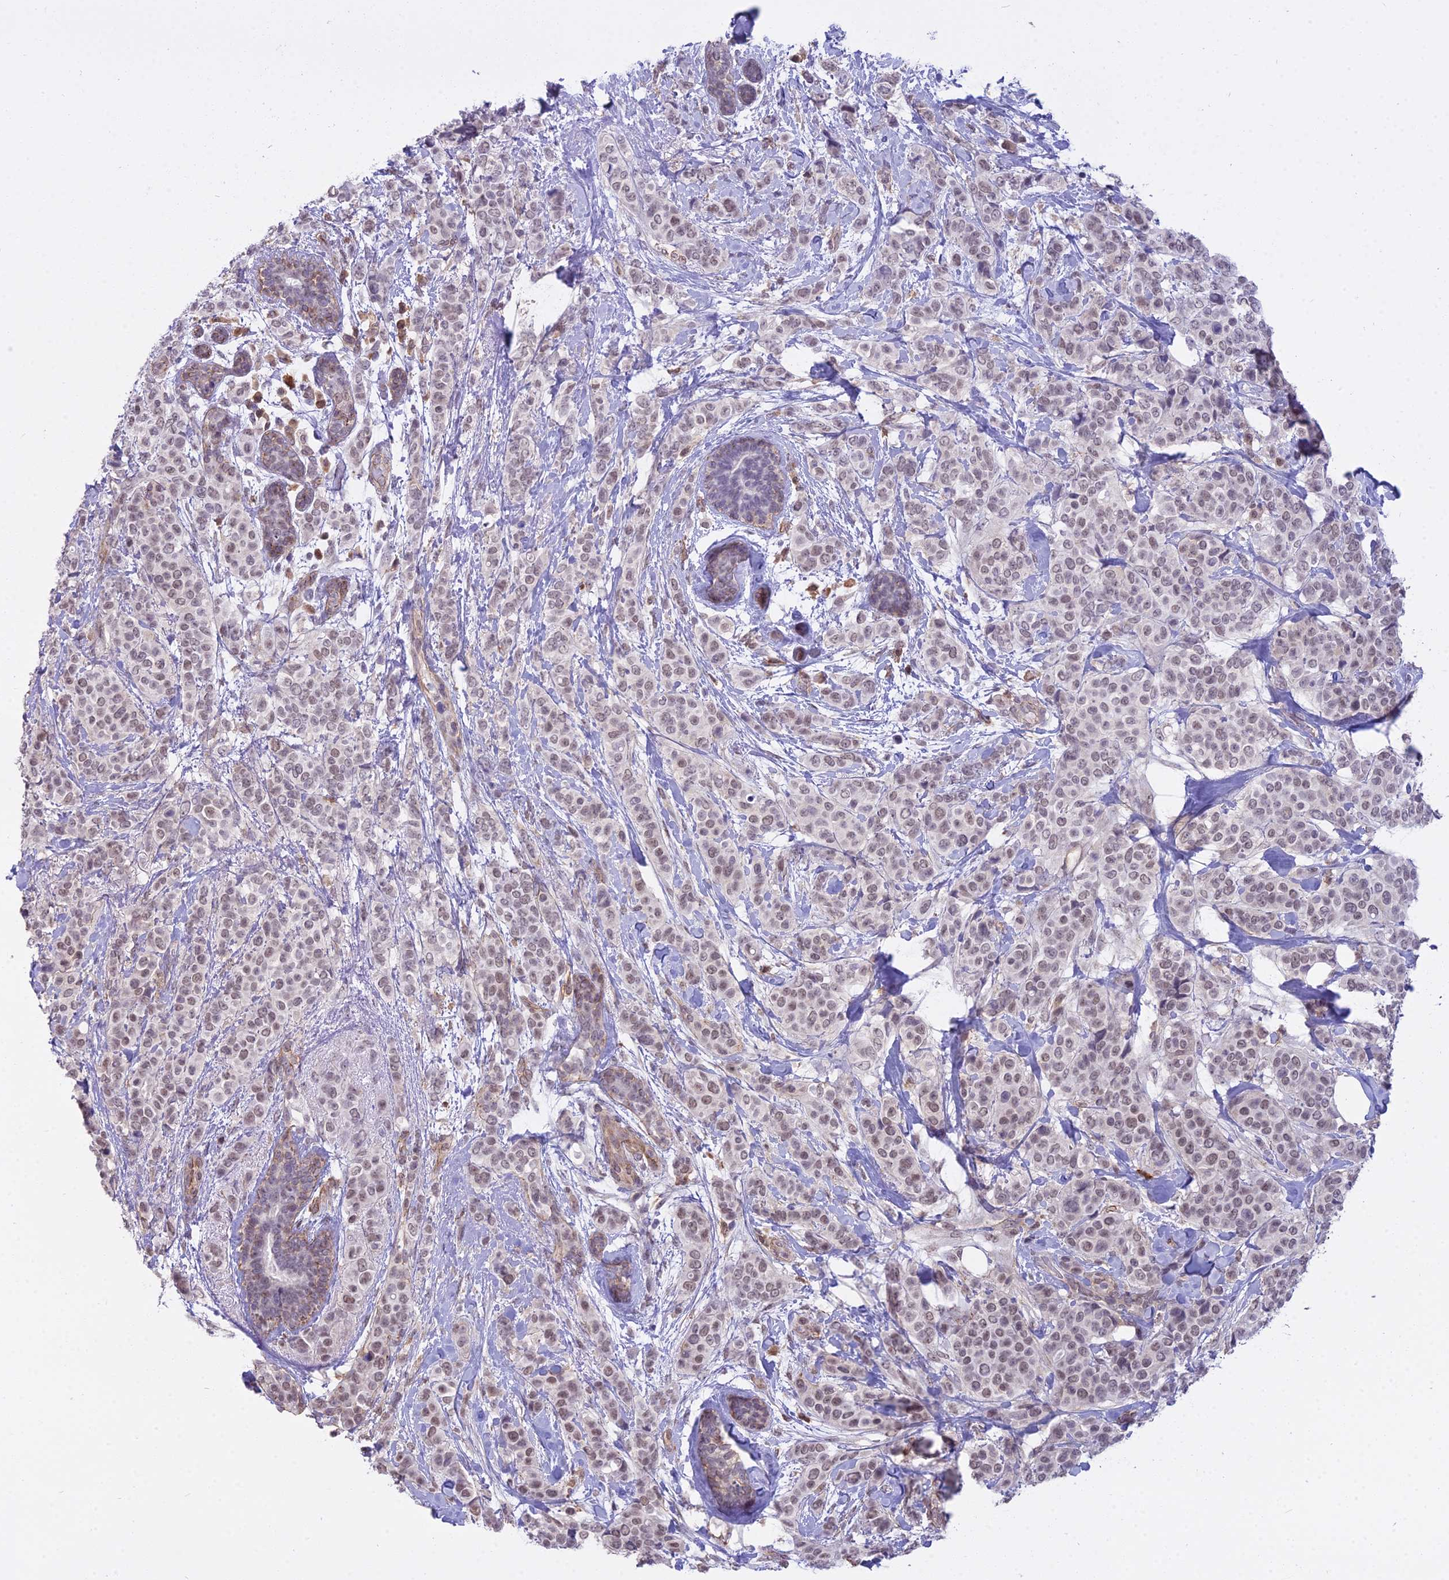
{"staining": {"intensity": "weak", "quantity": ">75%", "location": "nuclear"}, "tissue": "breast cancer", "cell_type": "Tumor cells", "image_type": "cancer", "snomed": [{"axis": "morphology", "description": "Lobular carcinoma"}, {"axis": "topography", "description": "Breast"}], "caption": "Breast lobular carcinoma tissue demonstrates weak nuclear expression in about >75% of tumor cells, visualized by immunohistochemistry.", "gene": "BLNK", "patient": {"sex": "female", "age": 51}}